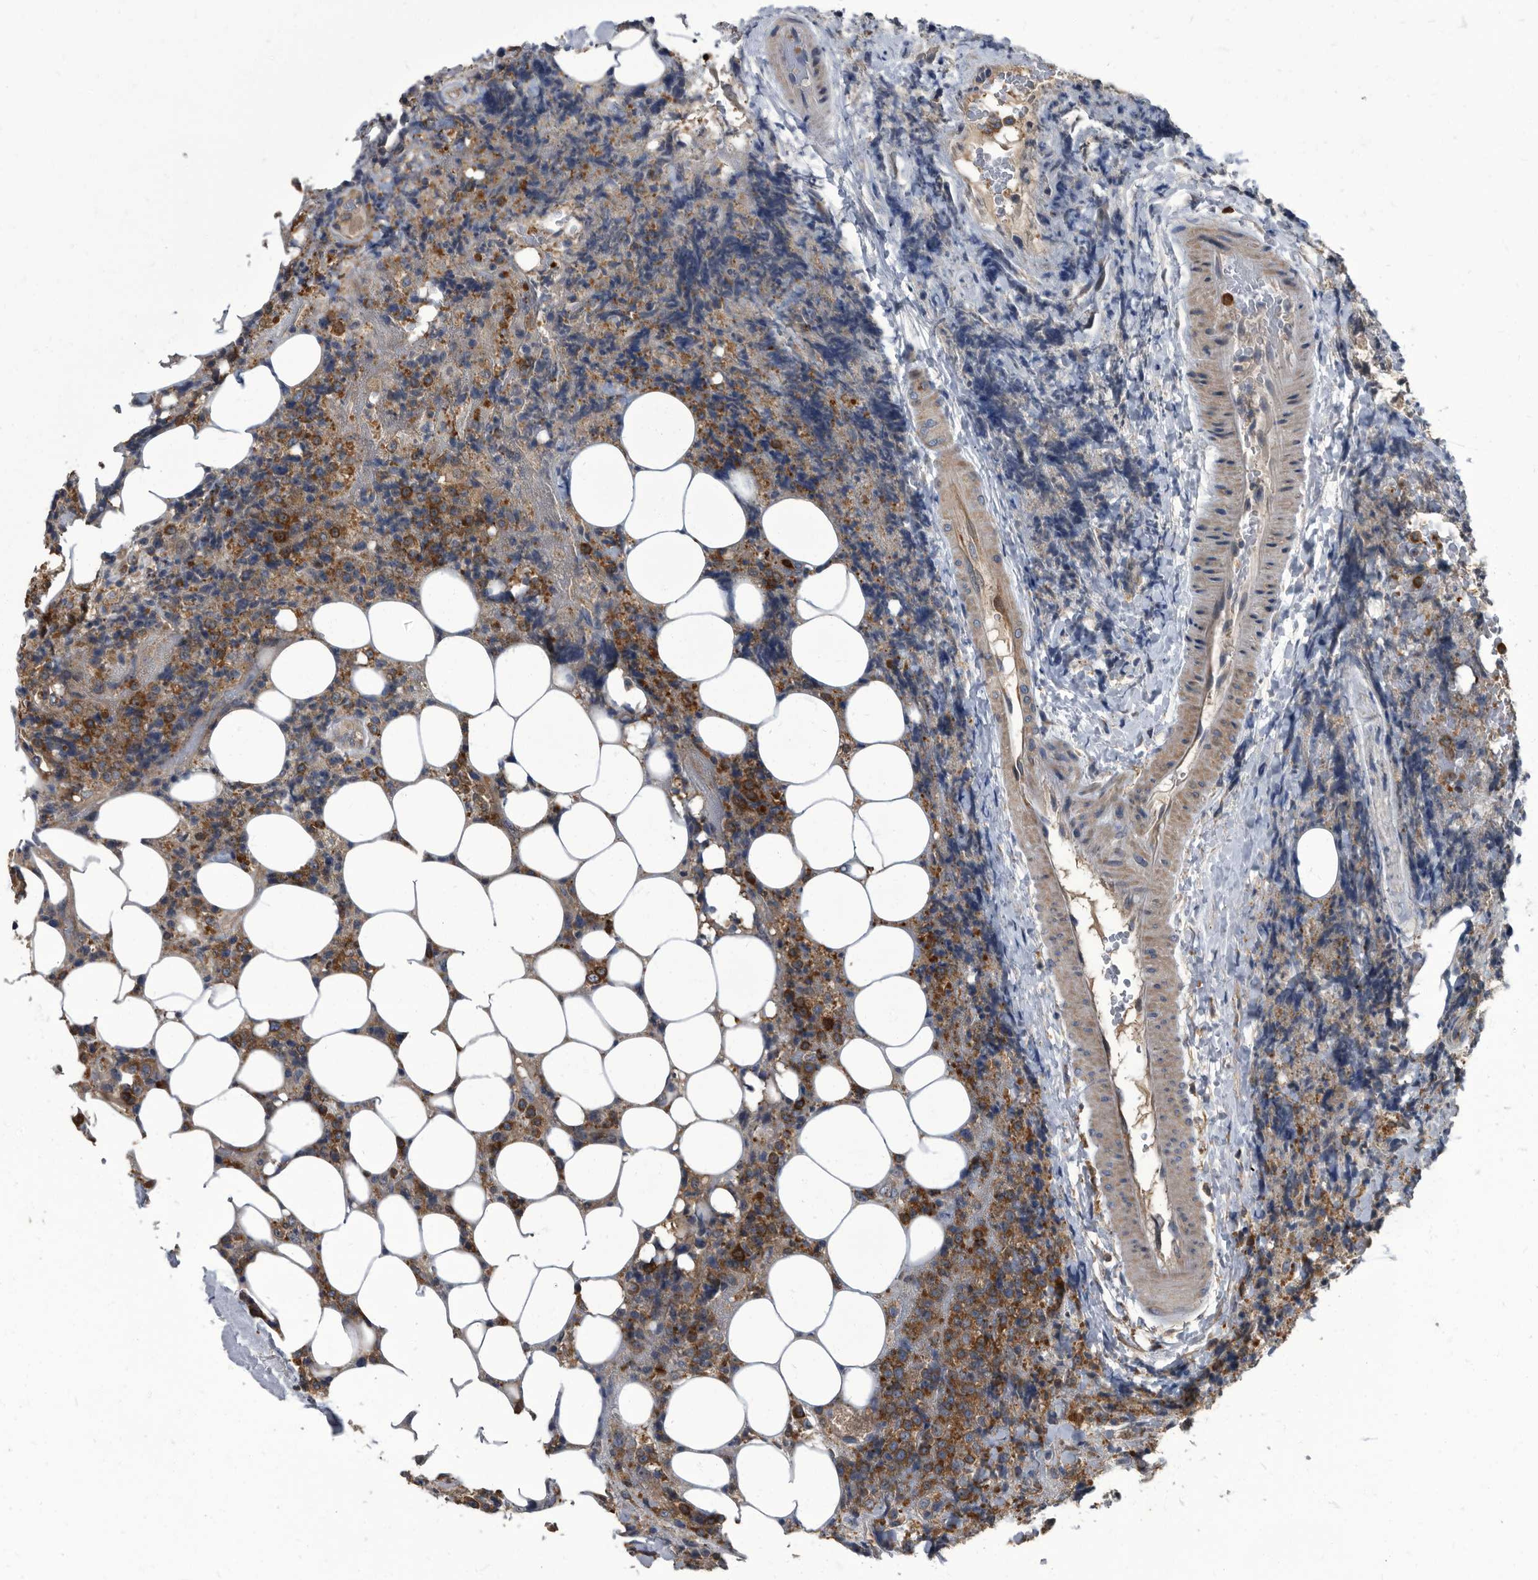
{"staining": {"intensity": "strong", "quantity": "25%-75%", "location": "cytoplasmic/membranous"}, "tissue": "lymphoma", "cell_type": "Tumor cells", "image_type": "cancer", "snomed": [{"axis": "morphology", "description": "Malignant lymphoma, non-Hodgkin's type, High grade"}, {"axis": "topography", "description": "Lymph node"}], "caption": "Immunohistochemical staining of lymphoma demonstrates high levels of strong cytoplasmic/membranous expression in about 25%-75% of tumor cells.", "gene": "CDV3", "patient": {"sex": "male", "age": 13}}